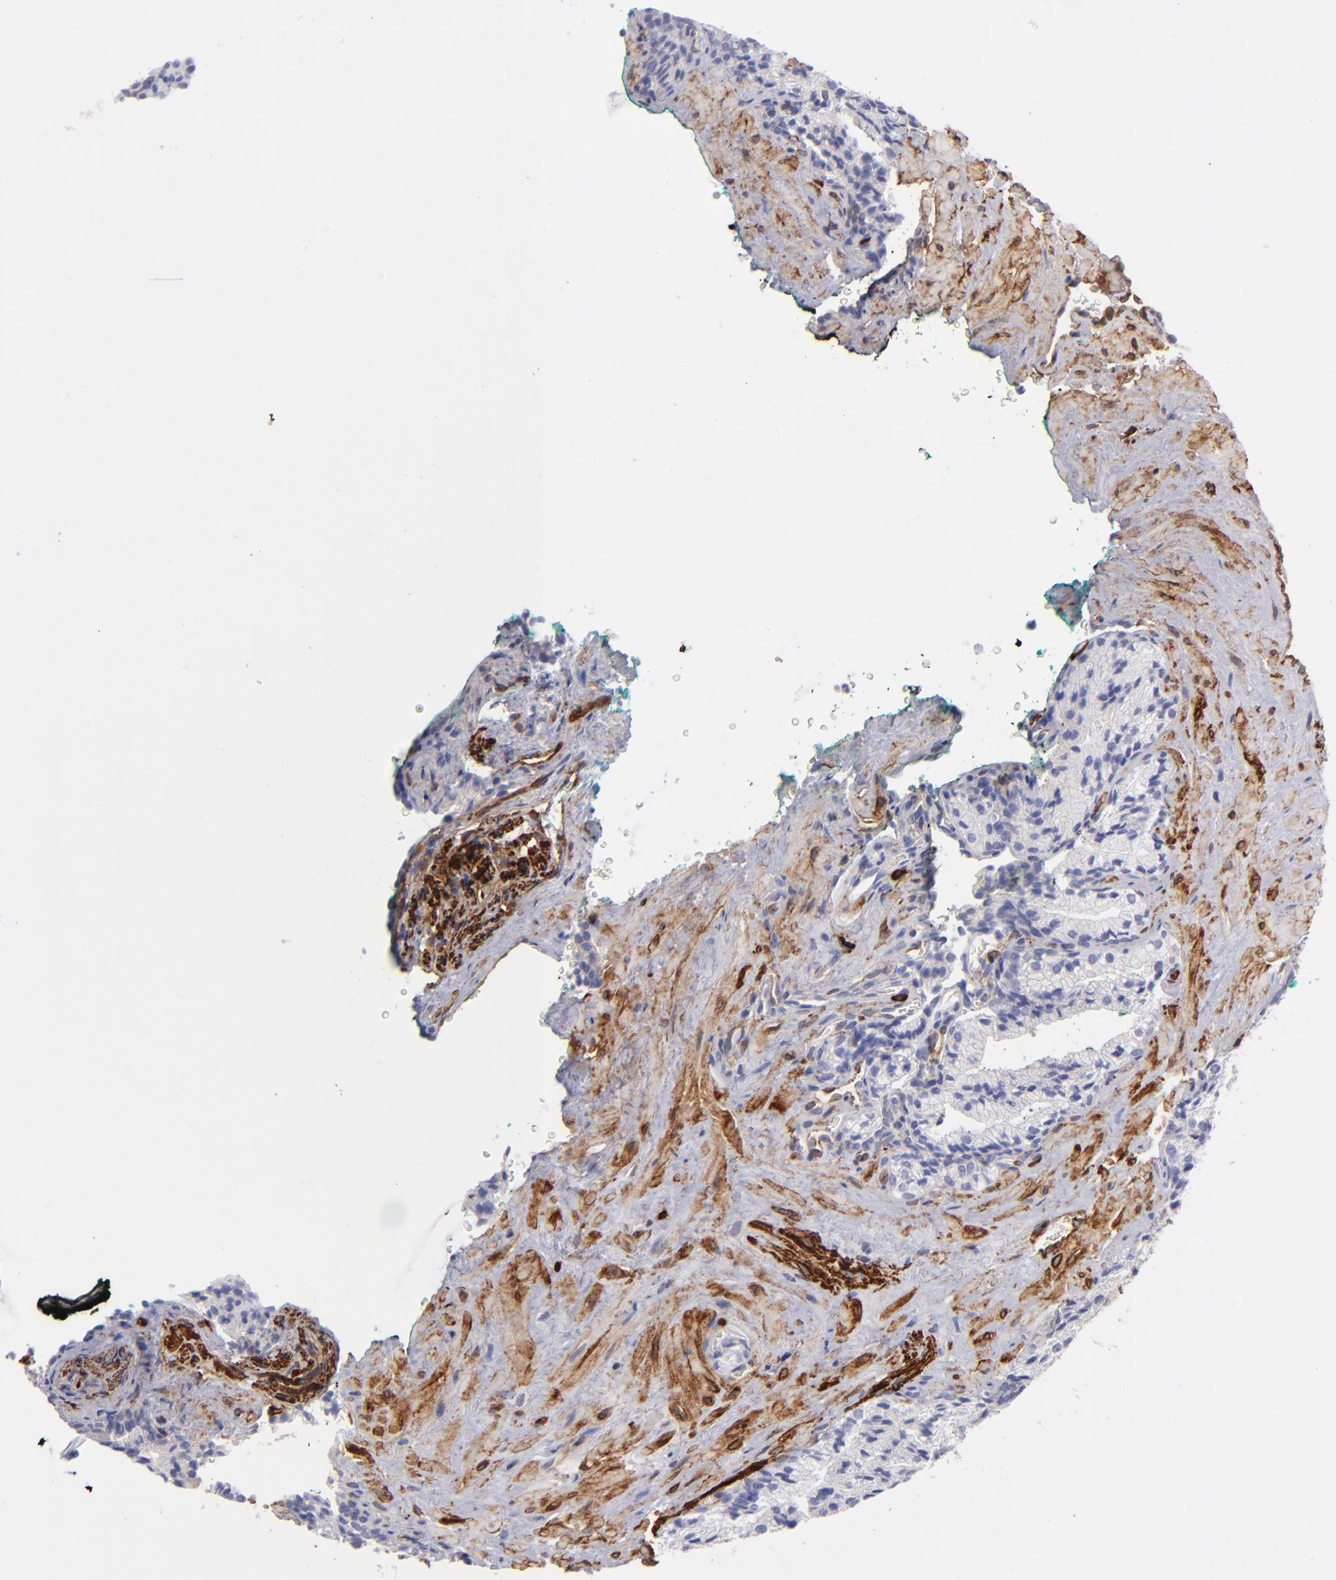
{"staining": {"intensity": "negative", "quantity": "none", "location": "none"}, "tissue": "prostate cancer", "cell_type": "Tumor cells", "image_type": "cancer", "snomed": [{"axis": "morphology", "description": "Adenocarcinoma, Medium grade"}, {"axis": "topography", "description": "Prostate"}], "caption": "This micrograph is of prostate cancer stained with immunohistochemistry to label a protein in brown with the nuclei are counter-stained blue. There is no staining in tumor cells.", "gene": "AHNAK2", "patient": {"sex": "male", "age": 64}}